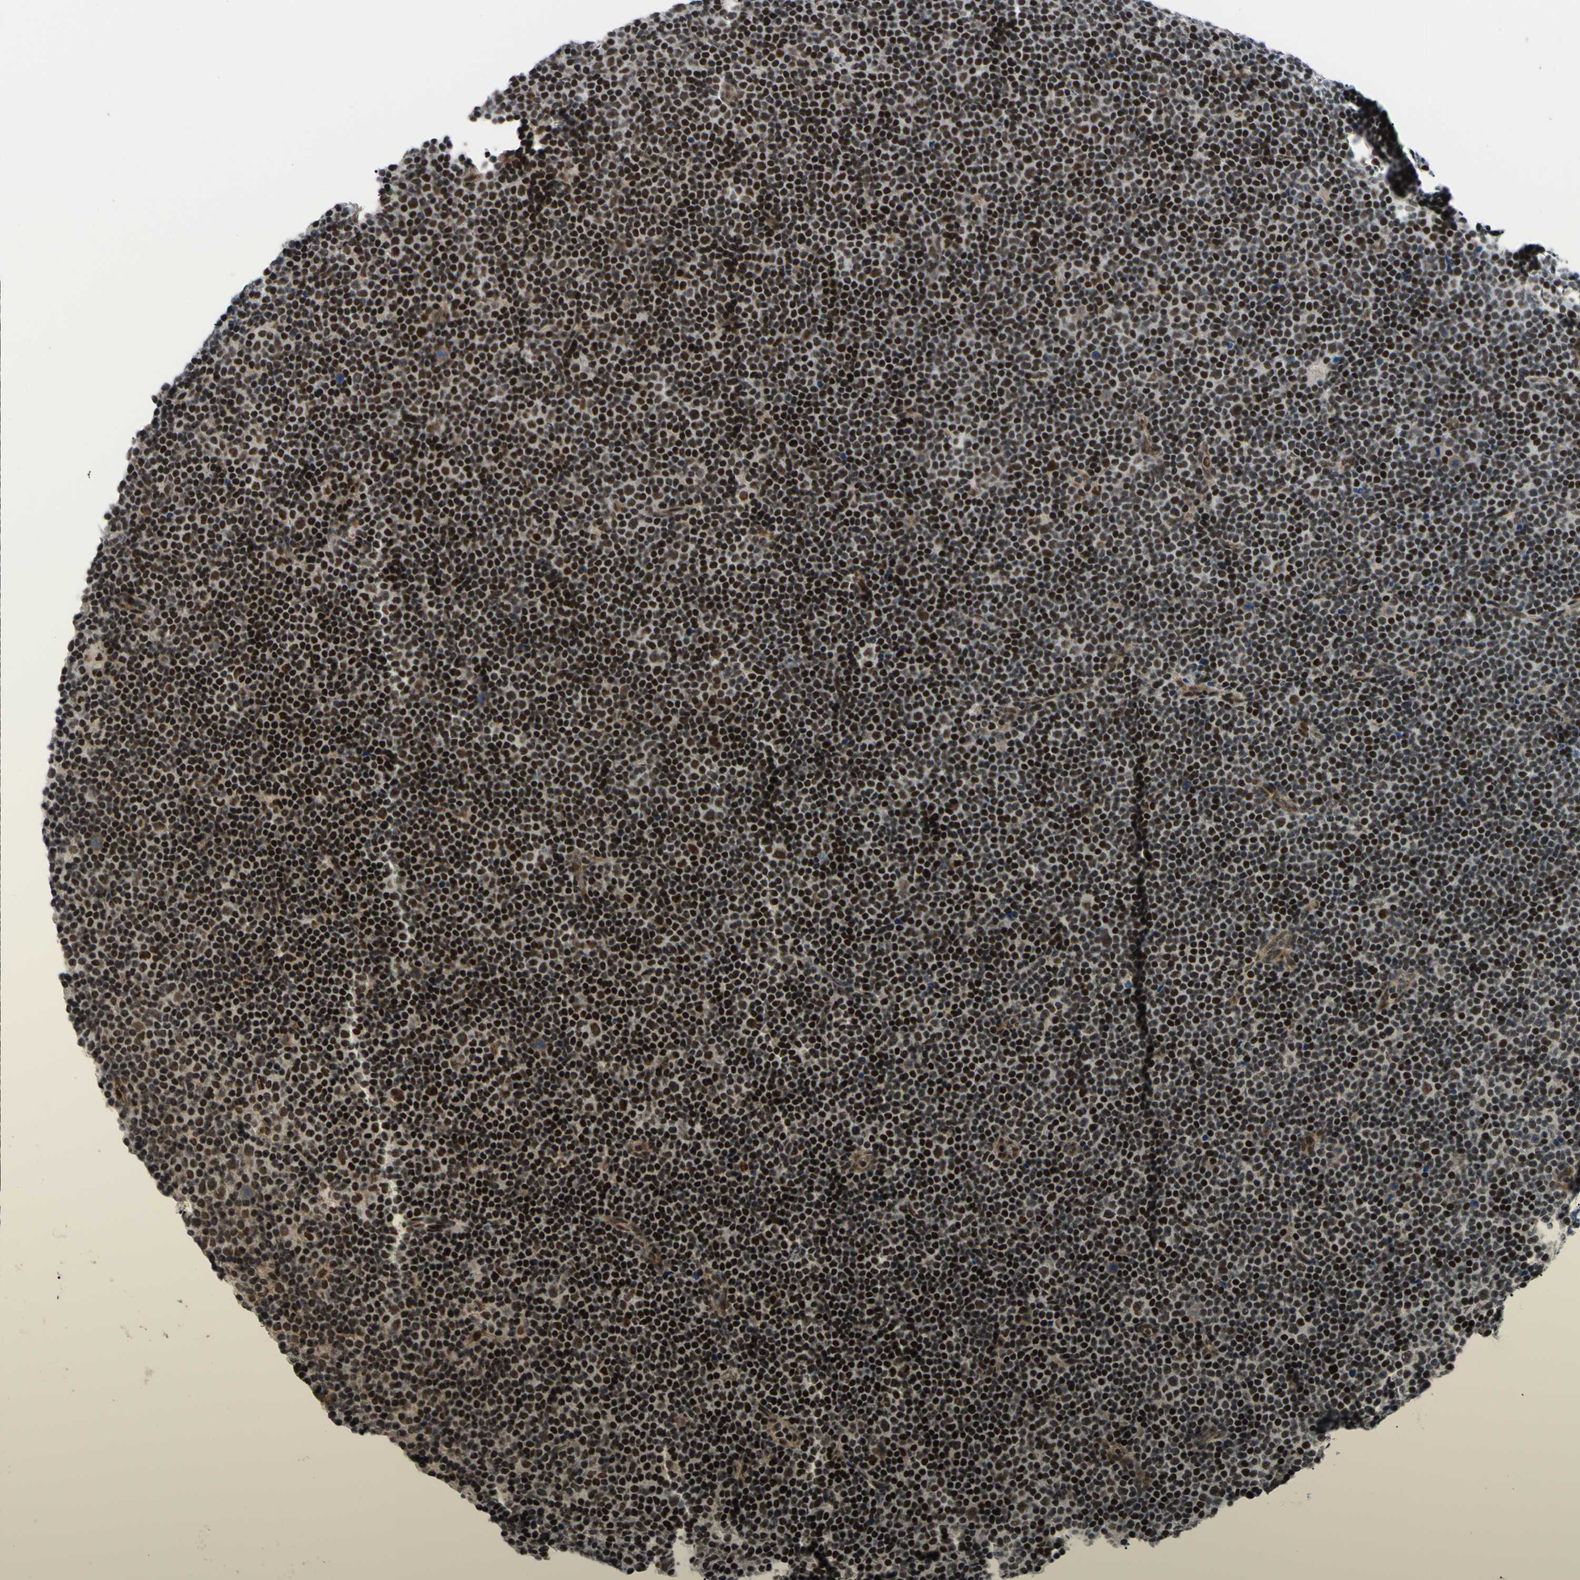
{"staining": {"intensity": "strong", "quantity": ">75%", "location": "nuclear"}, "tissue": "lymphoma", "cell_type": "Tumor cells", "image_type": "cancer", "snomed": [{"axis": "morphology", "description": "Malignant lymphoma, non-Hodgkin's type, Low grade"}, {"axis": "topography", "description": "Lymph node"}], "caption": "Human malignant lymphoma, non-Hodgkin's type (low-grade) stained with a protein marker demonstrates strong staining in tumor cells.", "gene": "THAP12", "patient": {"sex": "female", "age": 67}}